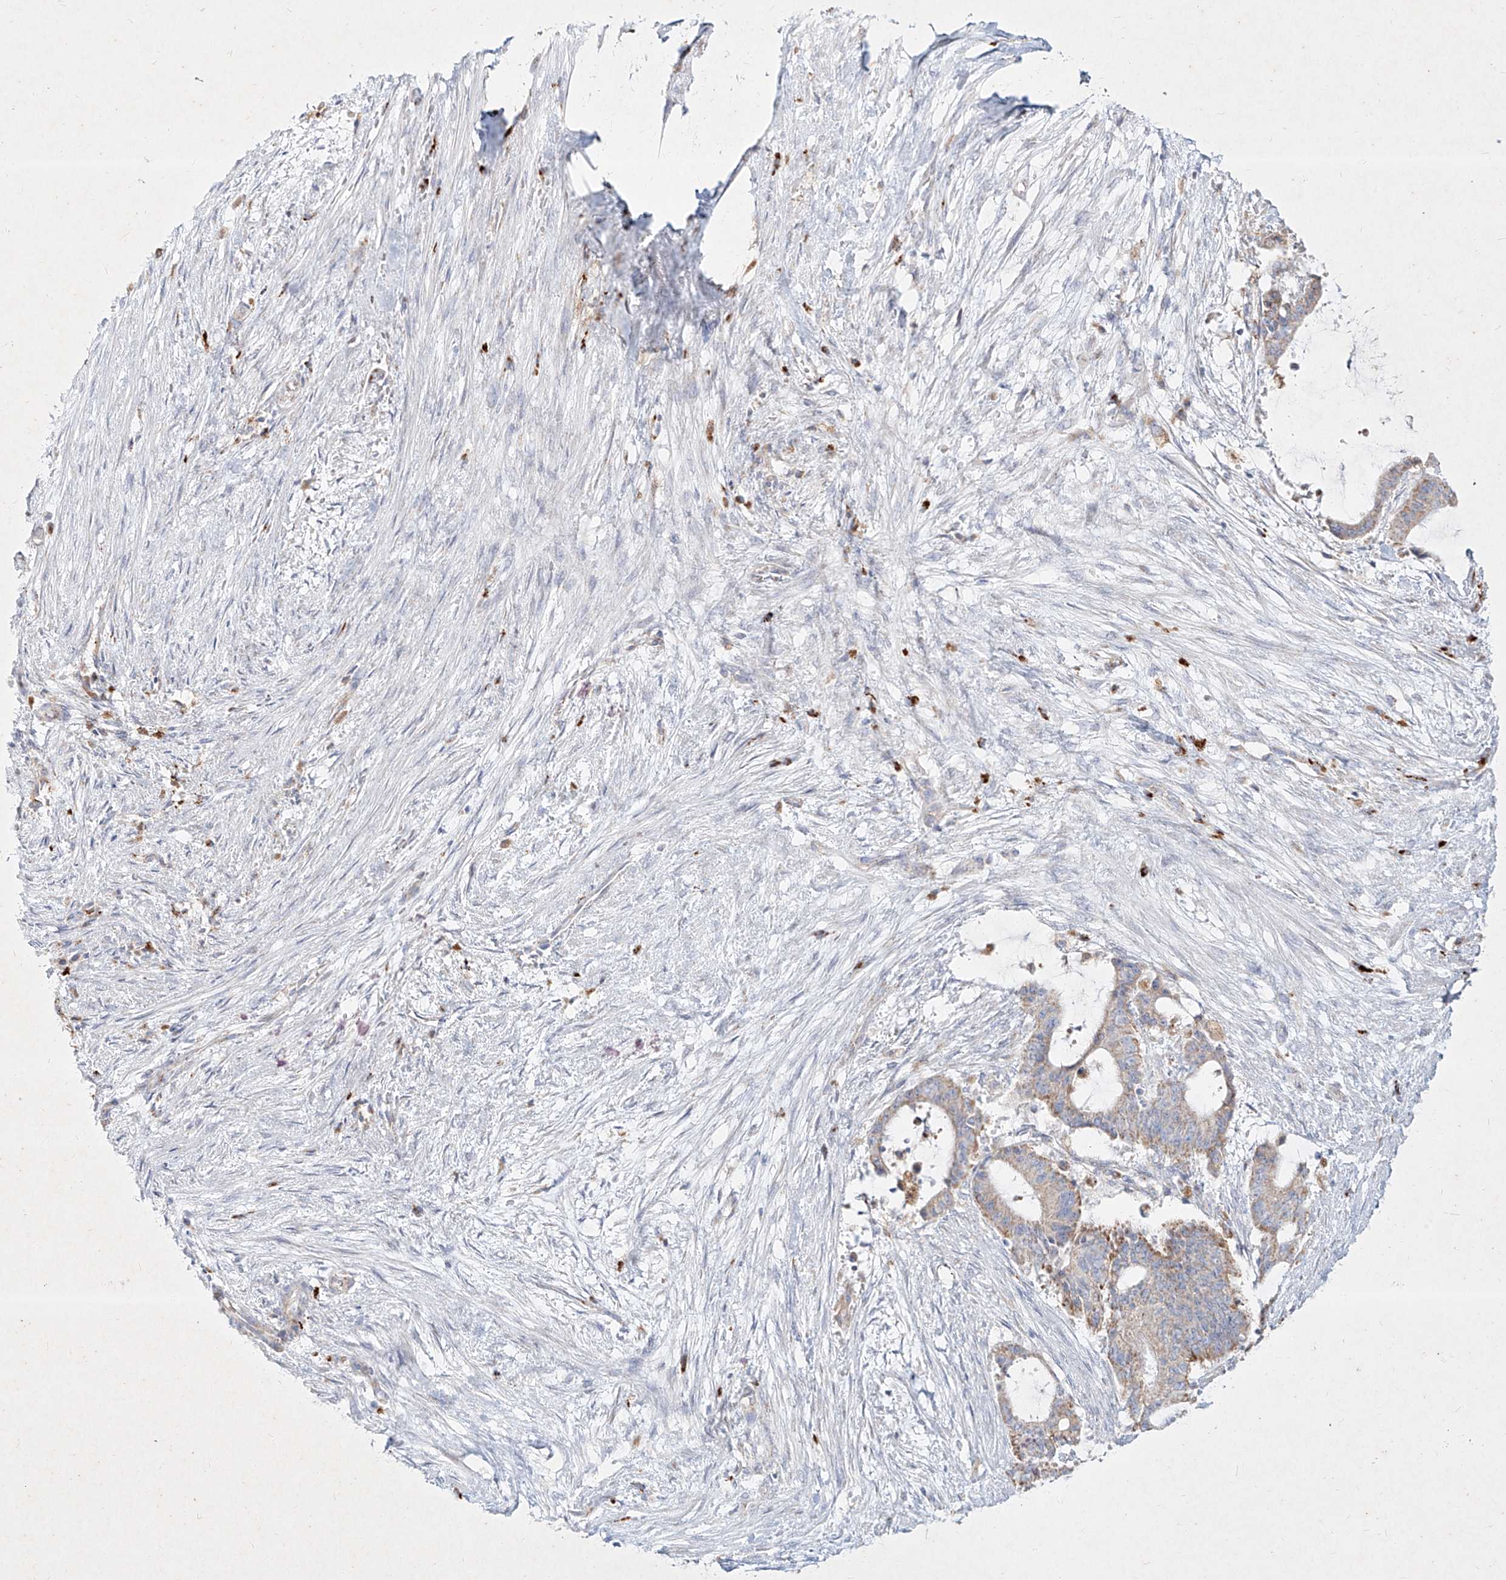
{"staining": {"intensity": "weak", "quantity": "25%-75%", "location": "cytoplasmic/membranous"}, "tissue": "liver cancer", "cell_type": "Tumor cells", "image_type": "cancer", "snomed": [{"axis": "morphology", "description": "Normal tissue, NOS"}, {"axis": "morphology", "description": "Cholangiocarcinoma"}, {"axis": "topography", "description": "Liver"}, {"axis": "topography", "description": "Peripheral nerve tissue"}], "caption": "This histopathology image exhibits immunohistochemistry (IHC) staining of human cholangiocarcinoma (liver), with low weak cytoplasmic/membranous expression in about 25%-75% of tumor cells.", "gene": "MTX2", "patient": {"sex": "female", "age": 73}}